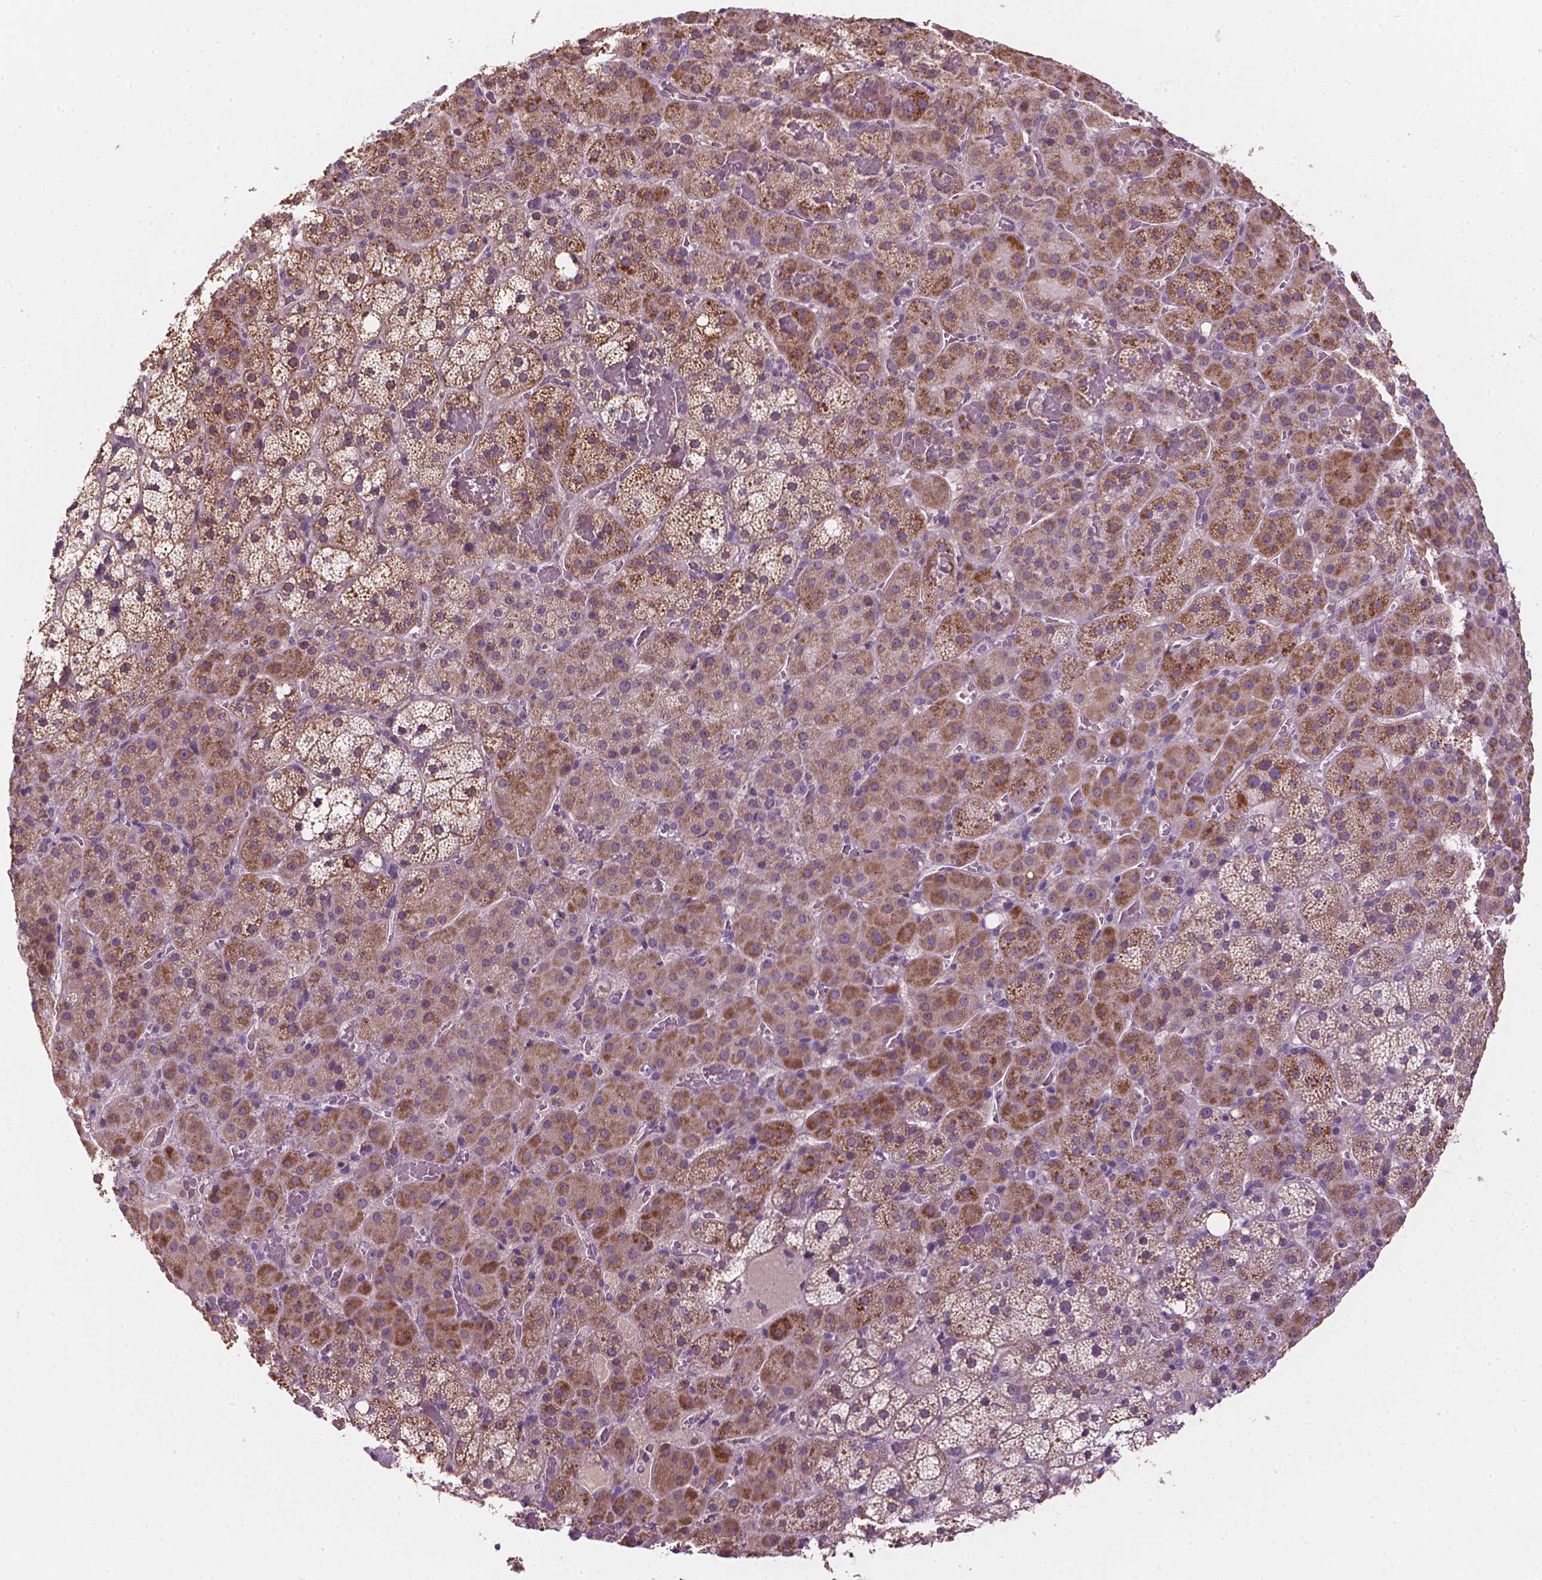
{"staining": {"intensity": "moderate", "quantity": ">75%", "location": "cytoplasmic/membranous"}, "tissue": "adrenal gland", "cell_type": "Glandular cells", "image_type": "normal", "snomed": [{"axis": "morphology", "description": "Normal tissue, NOS"}, {"axis": "topography", "description": "Adrenal gland"}], "caption": "A histopathology image of adrenal gland stained for a protein exhibits moderate cytoplasmic/membranous brown staining in glandular cells.", "gene": "RIIAD1", "patient": {"sex": "male", "age": 53}}